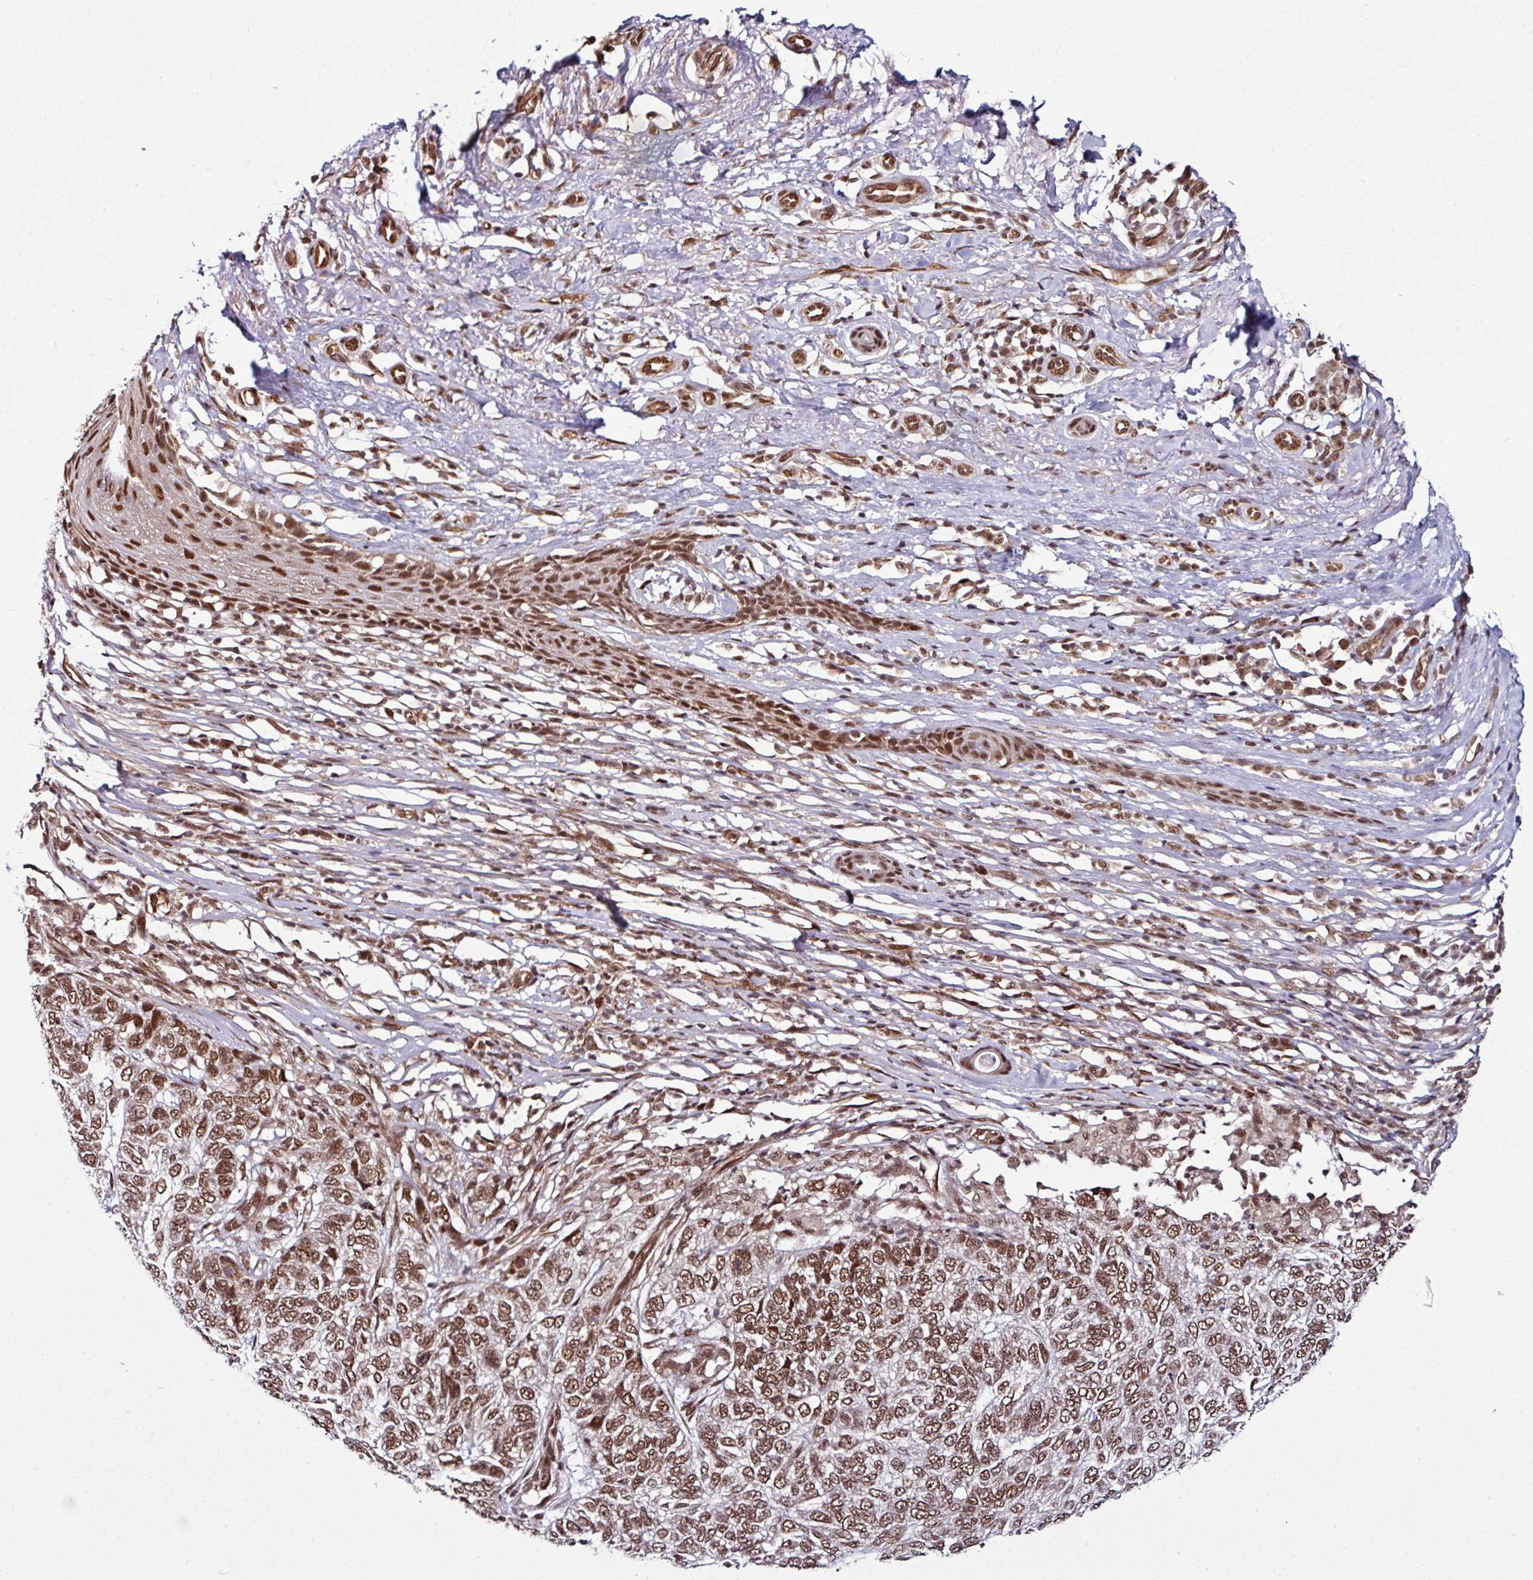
{"staining": {"intensity": "moderate", "quantity": ">75%", "location": "nuclear"}, "tissue": "skin cancer", "cell_type": "Tumor cells", "image_type": "cancer", "snomed": [{"axis": "morphology", "description": "Basal cell carcinoma"}, {"axis": "topography", "description": "Skin"}], "caption": "Approximately >75% of tumor cells in basal cell carcinoma (skin) exhibit moderate nuclear protein positivity as visualized by brown immunohistochemical staining.", "gene": "MORF4L2", "patient": {"sex": "female", "age": 65}}